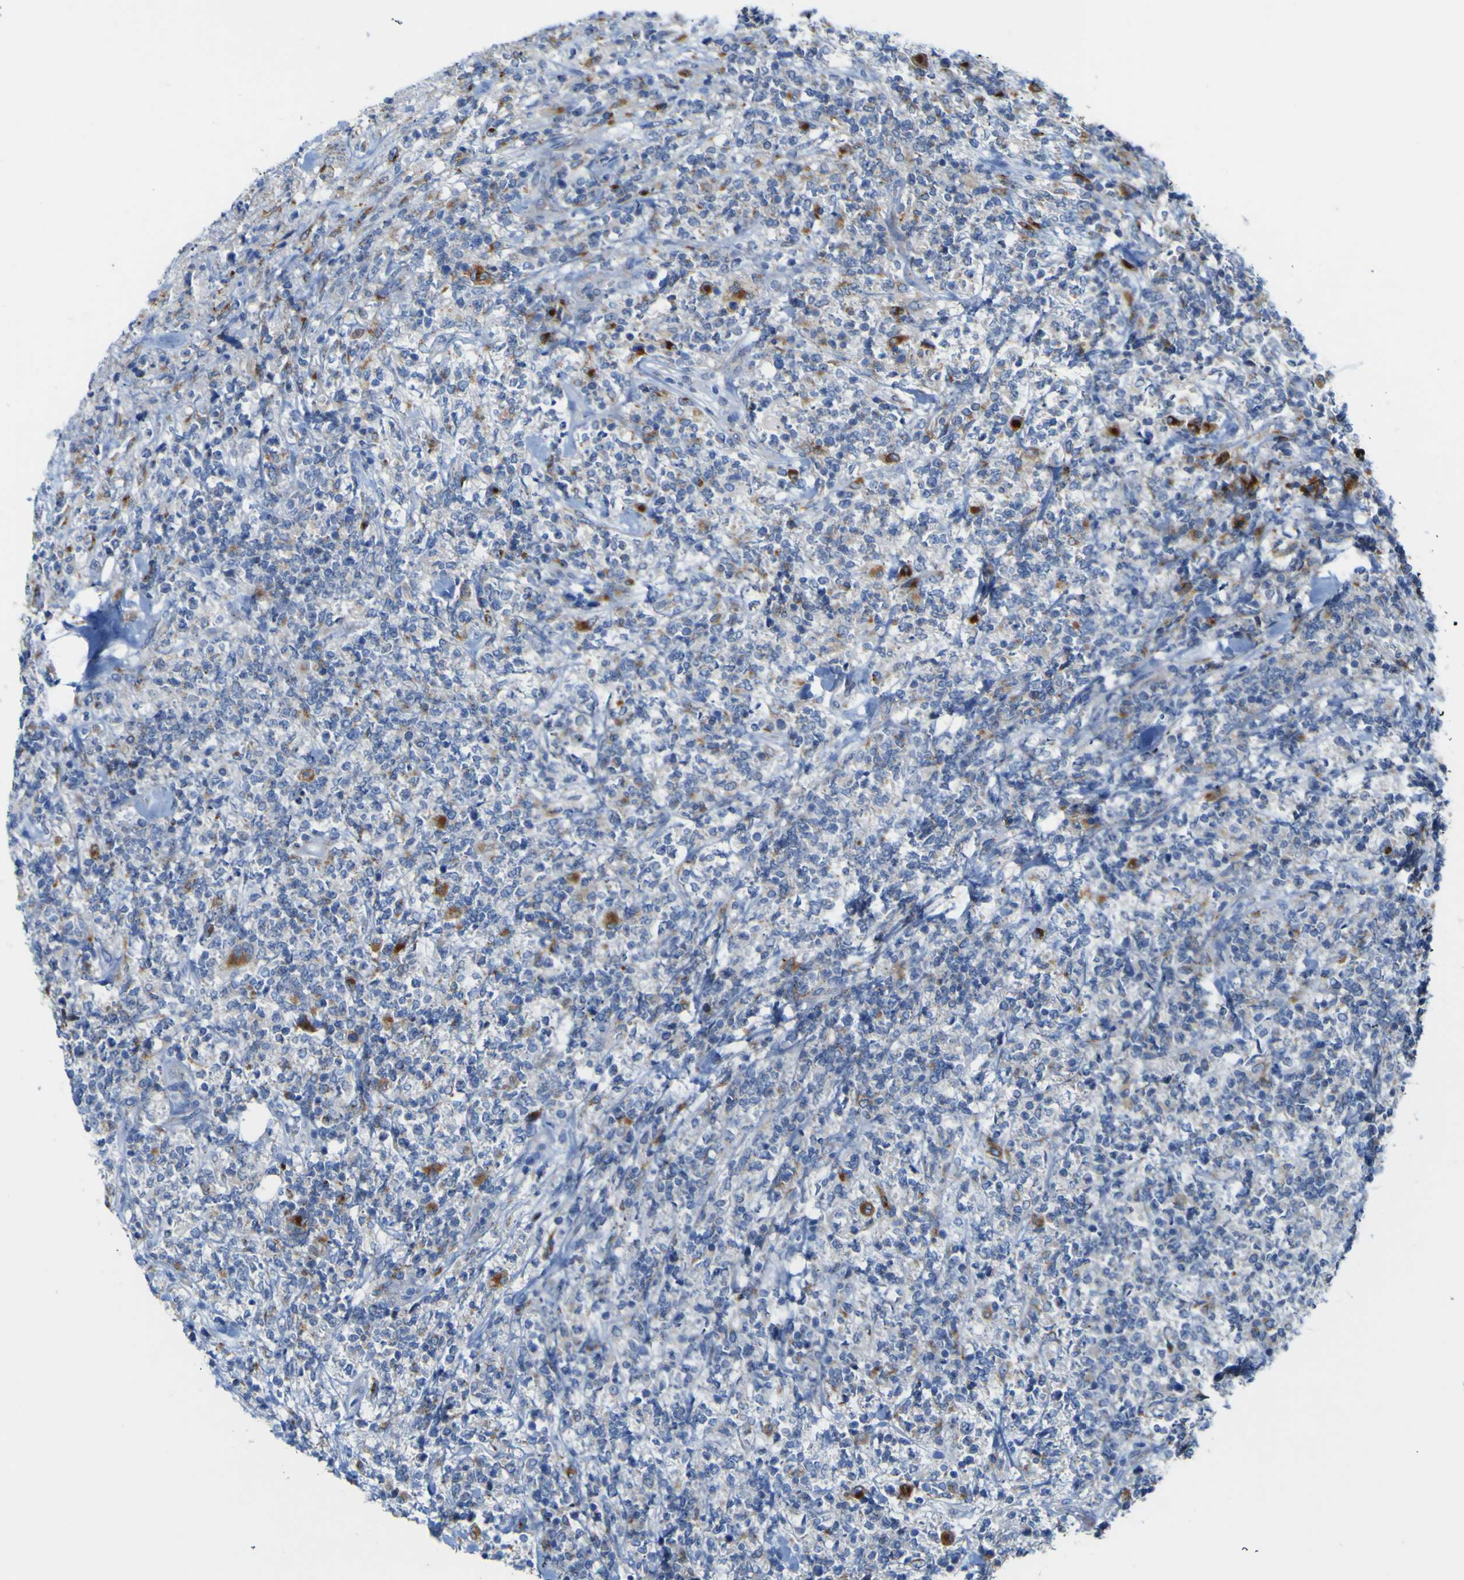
{"staining": {"intensity": "strong", "quantity": "<25%", "location": "cytoplasmic/membranous"}, "tissue": "lymphoma", "cell_type": "Tumor cells", "image_type": "cancer", "snomed": [{"axis": "morphology", "description": "Malignant lymphoma, non-Hodgkin's type, High grade"}, {"axis": "topography", "description": "Soft tissue"}], "caption": "IHC staining of malignant lymphoma, non-Hodgkin's type (high-grade), which exhibits medium levels of strong cytoplasmic/membranous expression in about <25% of tumor cells indicating strong cytoplasmic/membranous protein staining. The staining was performed using DAB (3,3'-diaminobenzidine) (brown) for protein detection and nuclei were counterstained in hematoxylin (blue).", "gene": "PTPRF", "patient": {"sex": "male", "age": 18}}